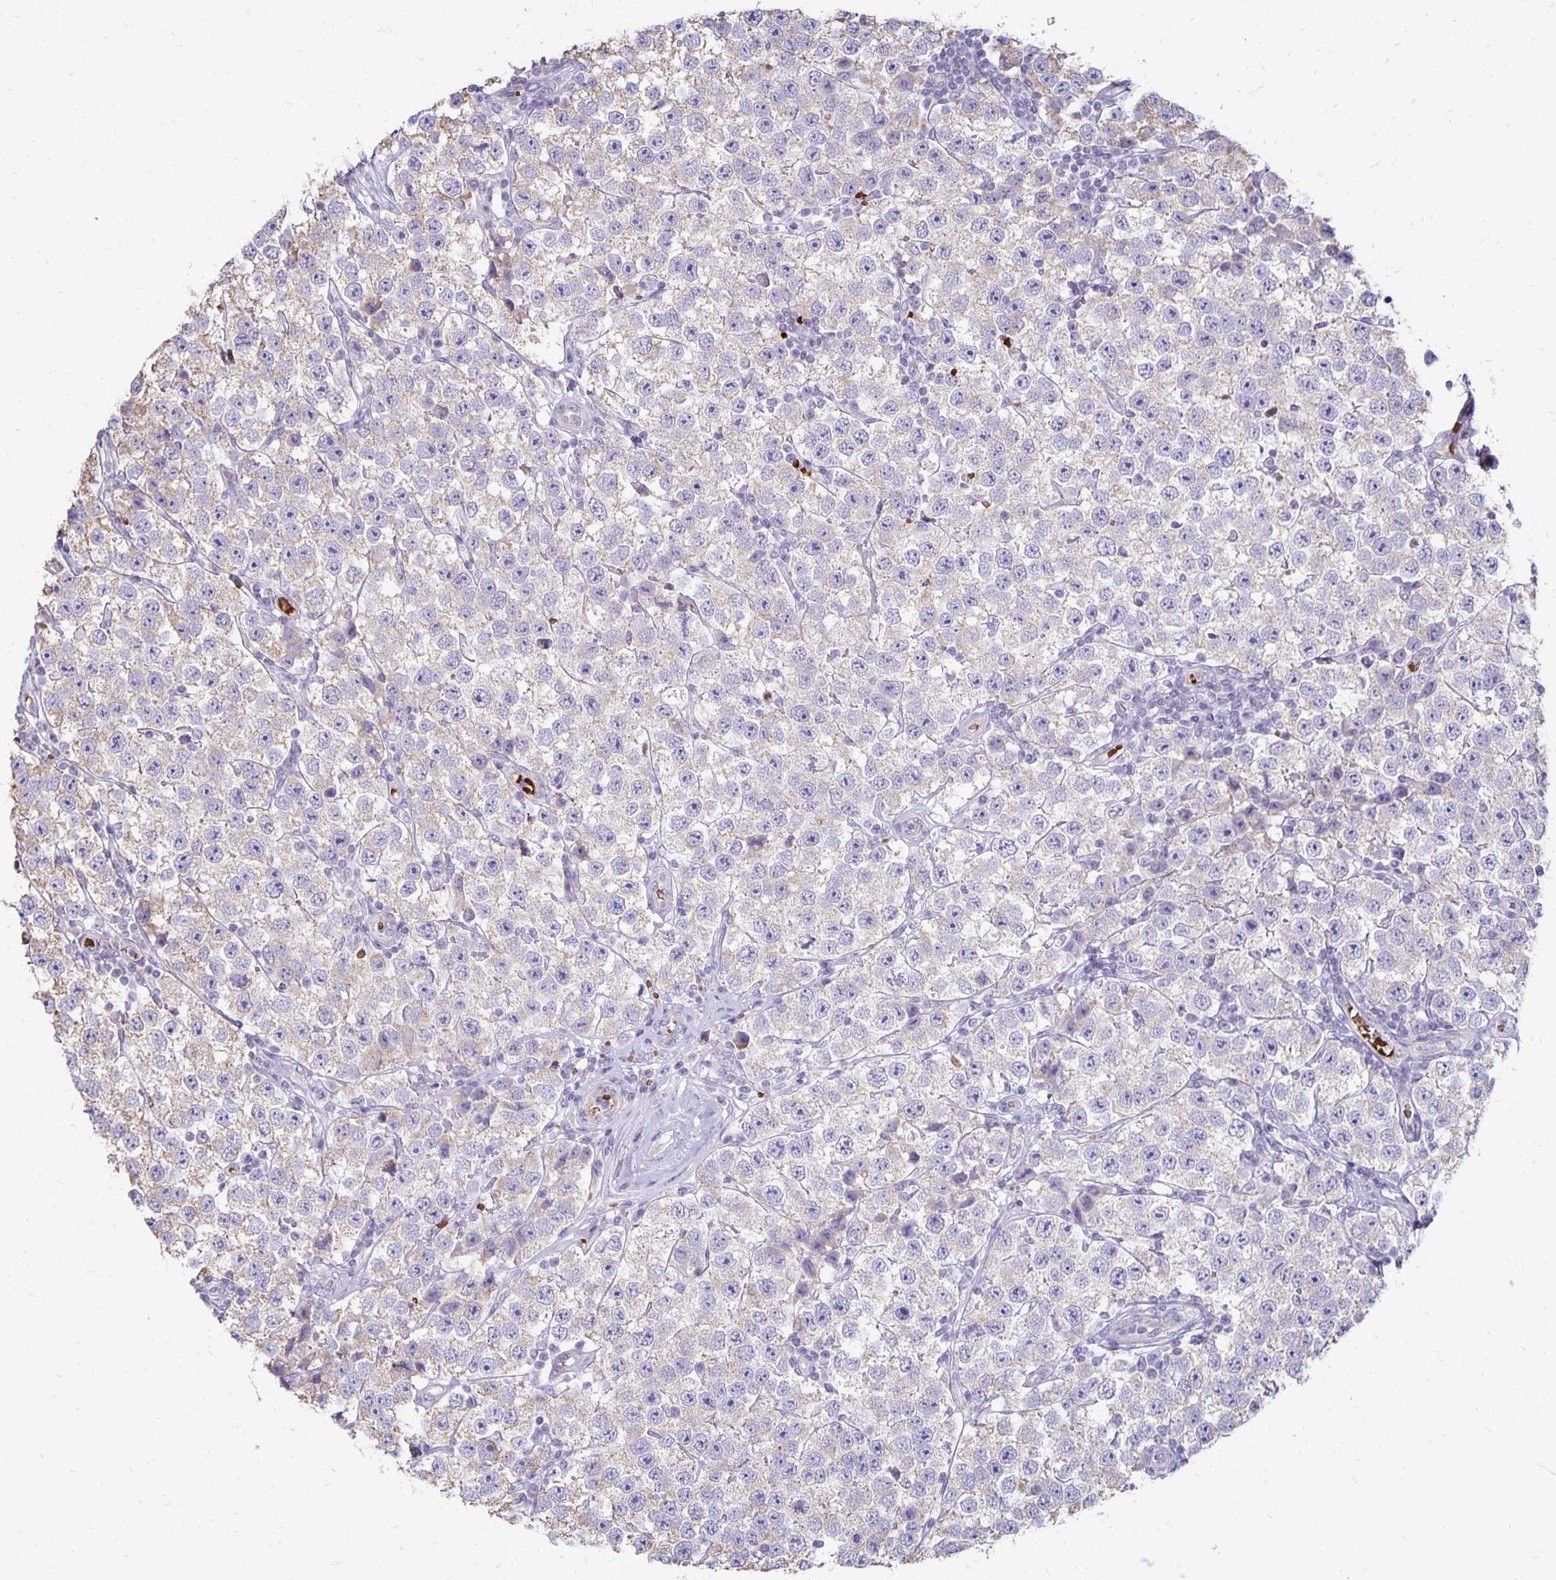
{"staining": {"intensity": "negative", "quantity": "none", "location": "none"}, "tissue": "testis cancer", "cell_type": "Tumor cells", "image_type": "cancer", "snomed": [{"axis": "morphology", "description": "Seminoma, NOS"}, {"axis": "topography", "description": "Testis"}], "caption": "Human testis cancer (seminoma) stained for a protein using immunohistochemistry displays no positivity in tumor cells.", "gene": "FN3K", "patient": {"sex": "male", "age": 34}}